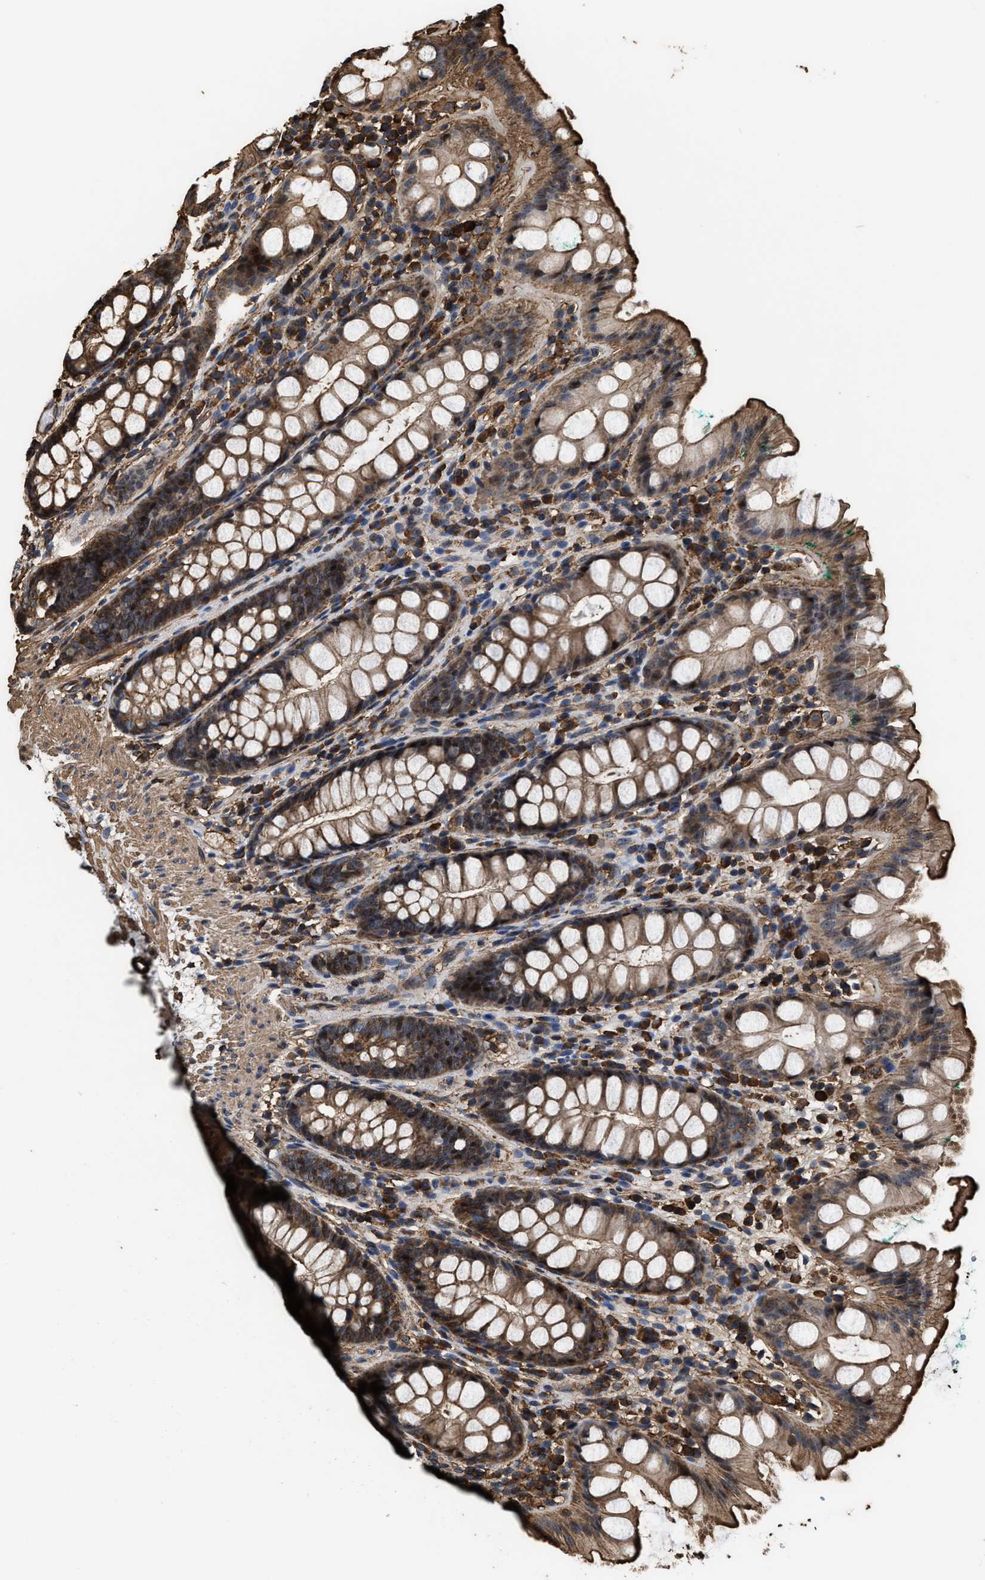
{"staining": {"intensity": "moderate", "quantity": ">75%", "location": "cytoplasmic/membranous"}, "tissue": "rectum", "cell_type": "Glandular cells", "image_type": "normal", "snomed": [{"axis": "morphology", "description": "Normal tissue, NOS"}, {"axis": "topography", "description": "Rectum"}], "caption": "The photomicrograph exhibits immunohistochemical staining of benign rectum. There is moderate cytoplasmic/membranous expression is present in about >75% of glandular cells. (DAB IHC, brown staining for protein, blue staining for nuclei).", "gene": "KBTBD2", "patient": {"sex": "female", "age": 65}}